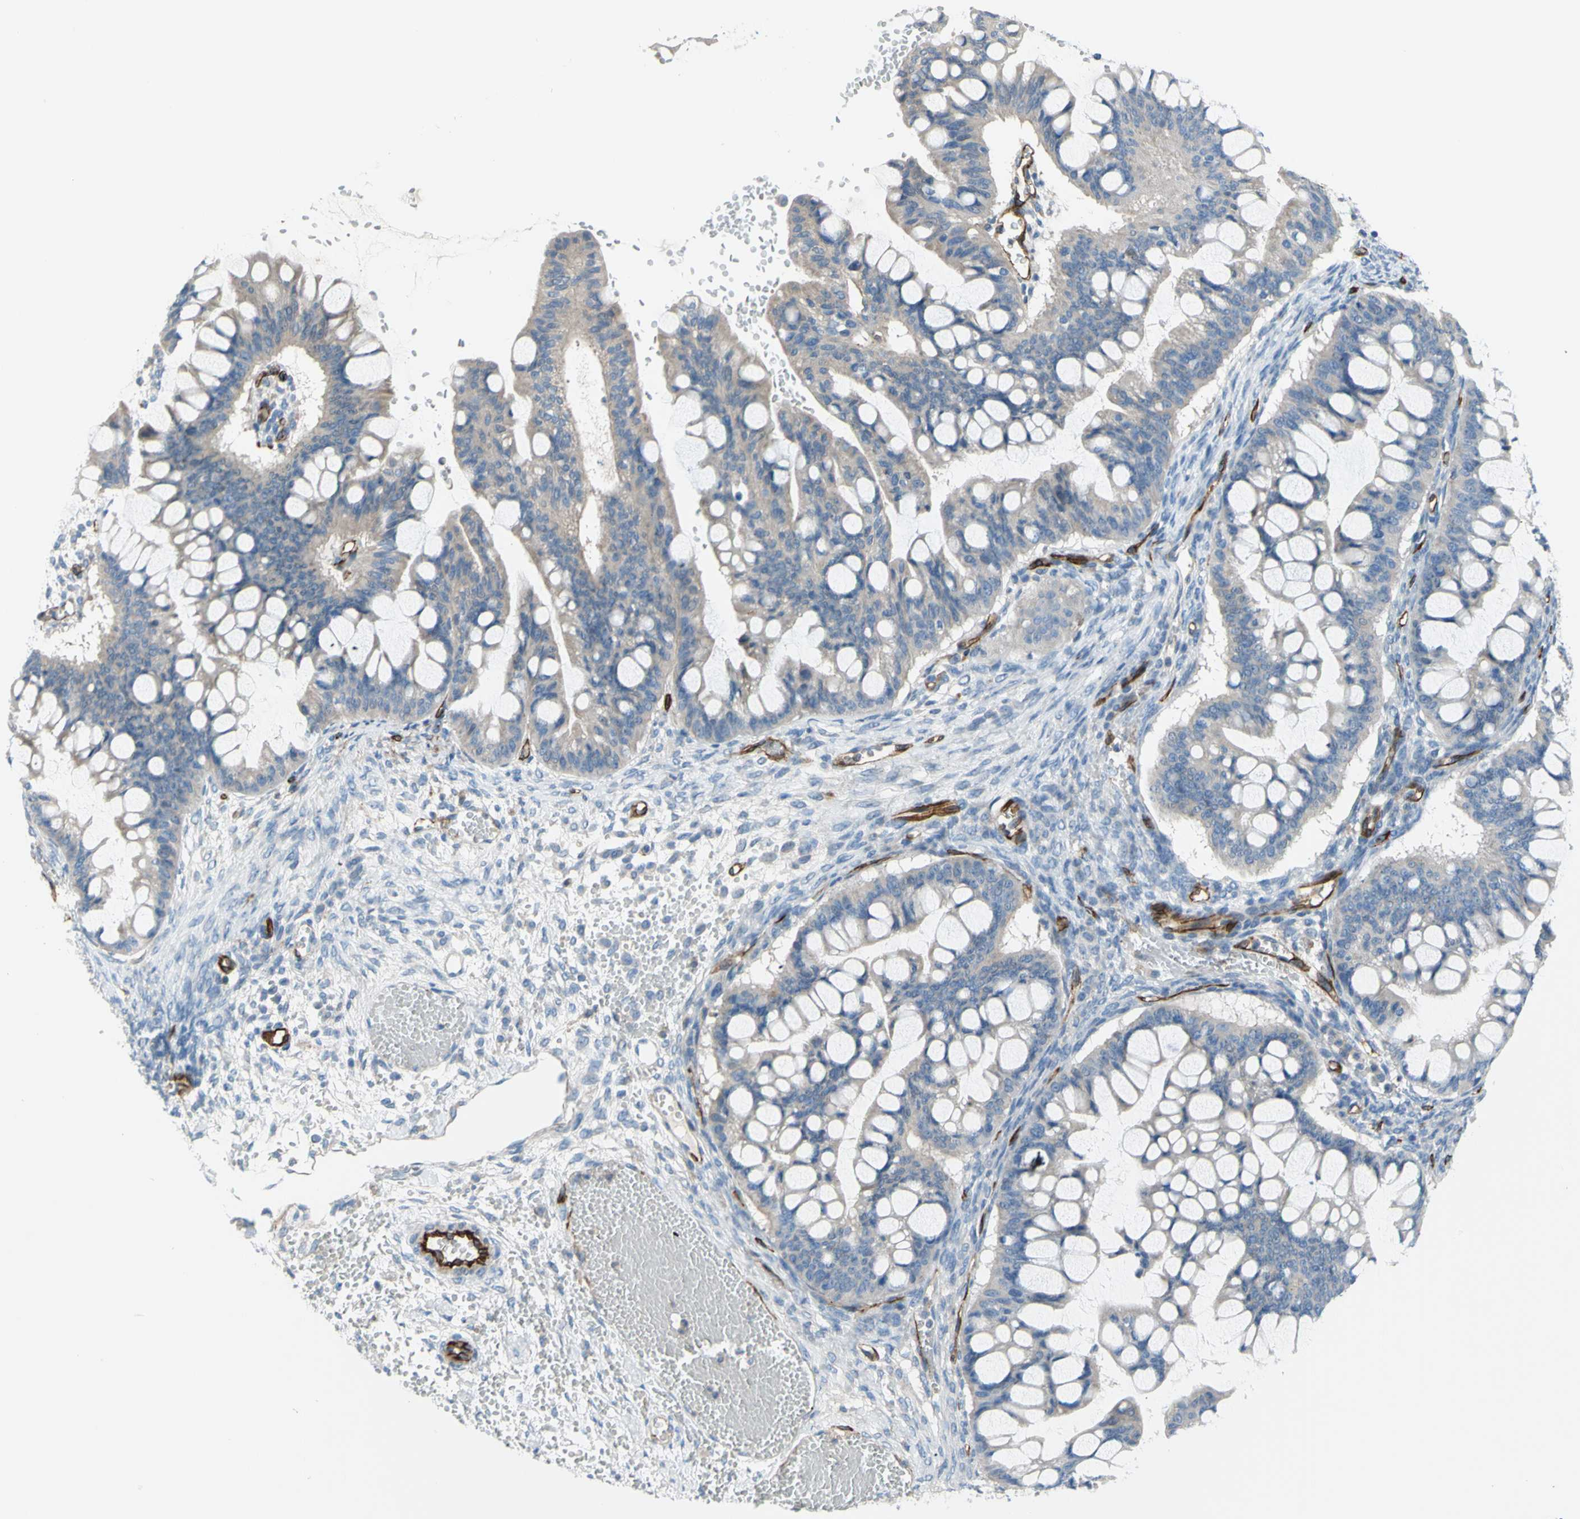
{"staining": {"intensity": "weak", "quantity": "<25%", "location": "cytoplasmic/membranous"}, "tissue": "ovarian cancer", "cell_type": "Tumor cells", "image_type": "cancer", "snomed": [{"axis": "morphology", "description": "Cystadenocarcinoma, mucinous, NOS"}, {"axis": "topography", "description": "Ovary"}], "caption": "Ovarian cancer was stained to show a protein in brown. There is no significant staining in tumor cells. (Brightfield microscopy of DAB (3,3'-diaminobenzidine) immunohistochemistry at high magnification).", "gene": "PRRG2", "patient": {"sex": "female", "age": 73}}